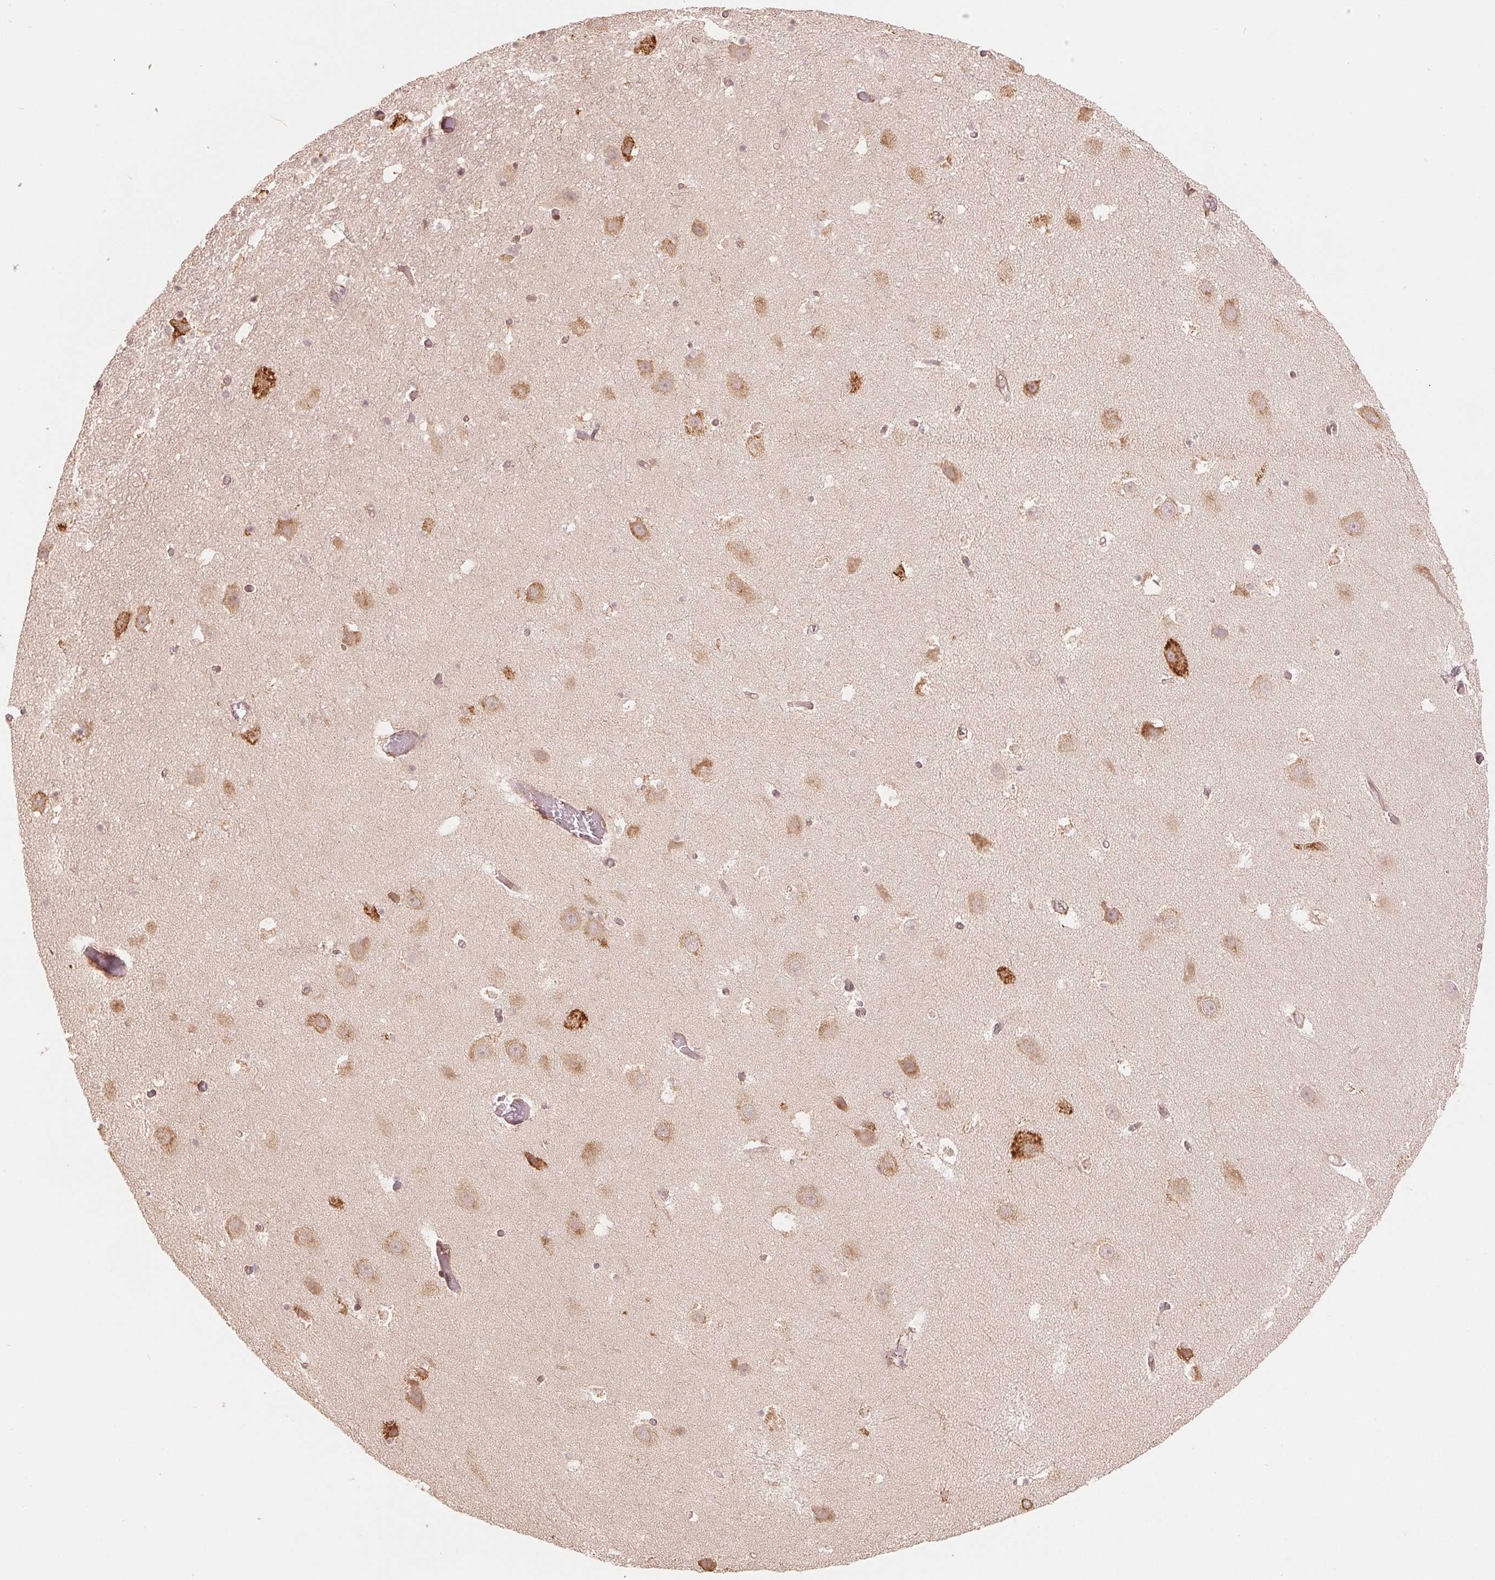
{"staining": {"intensity": "moderate", "quantity": "<25%", "location": "cytoplasmic/membranous"}, "tissue": "hippocampus", "cell_type": "Glial cells", "image_type": "normal", "snomed": [{"axis": "morphology", "description": "Normal tissue, NOS"}, {"axis": "topography", "description": "Hippocampus"}], "caption": "Immunohistochemical staining of normal human hippocampus reveals low levels of moderate cytoplasmic/membranous positivity in about <25% of glial cells.", "gene": "SLC20A1", "patient": {"sex": "male", "age": 26}}